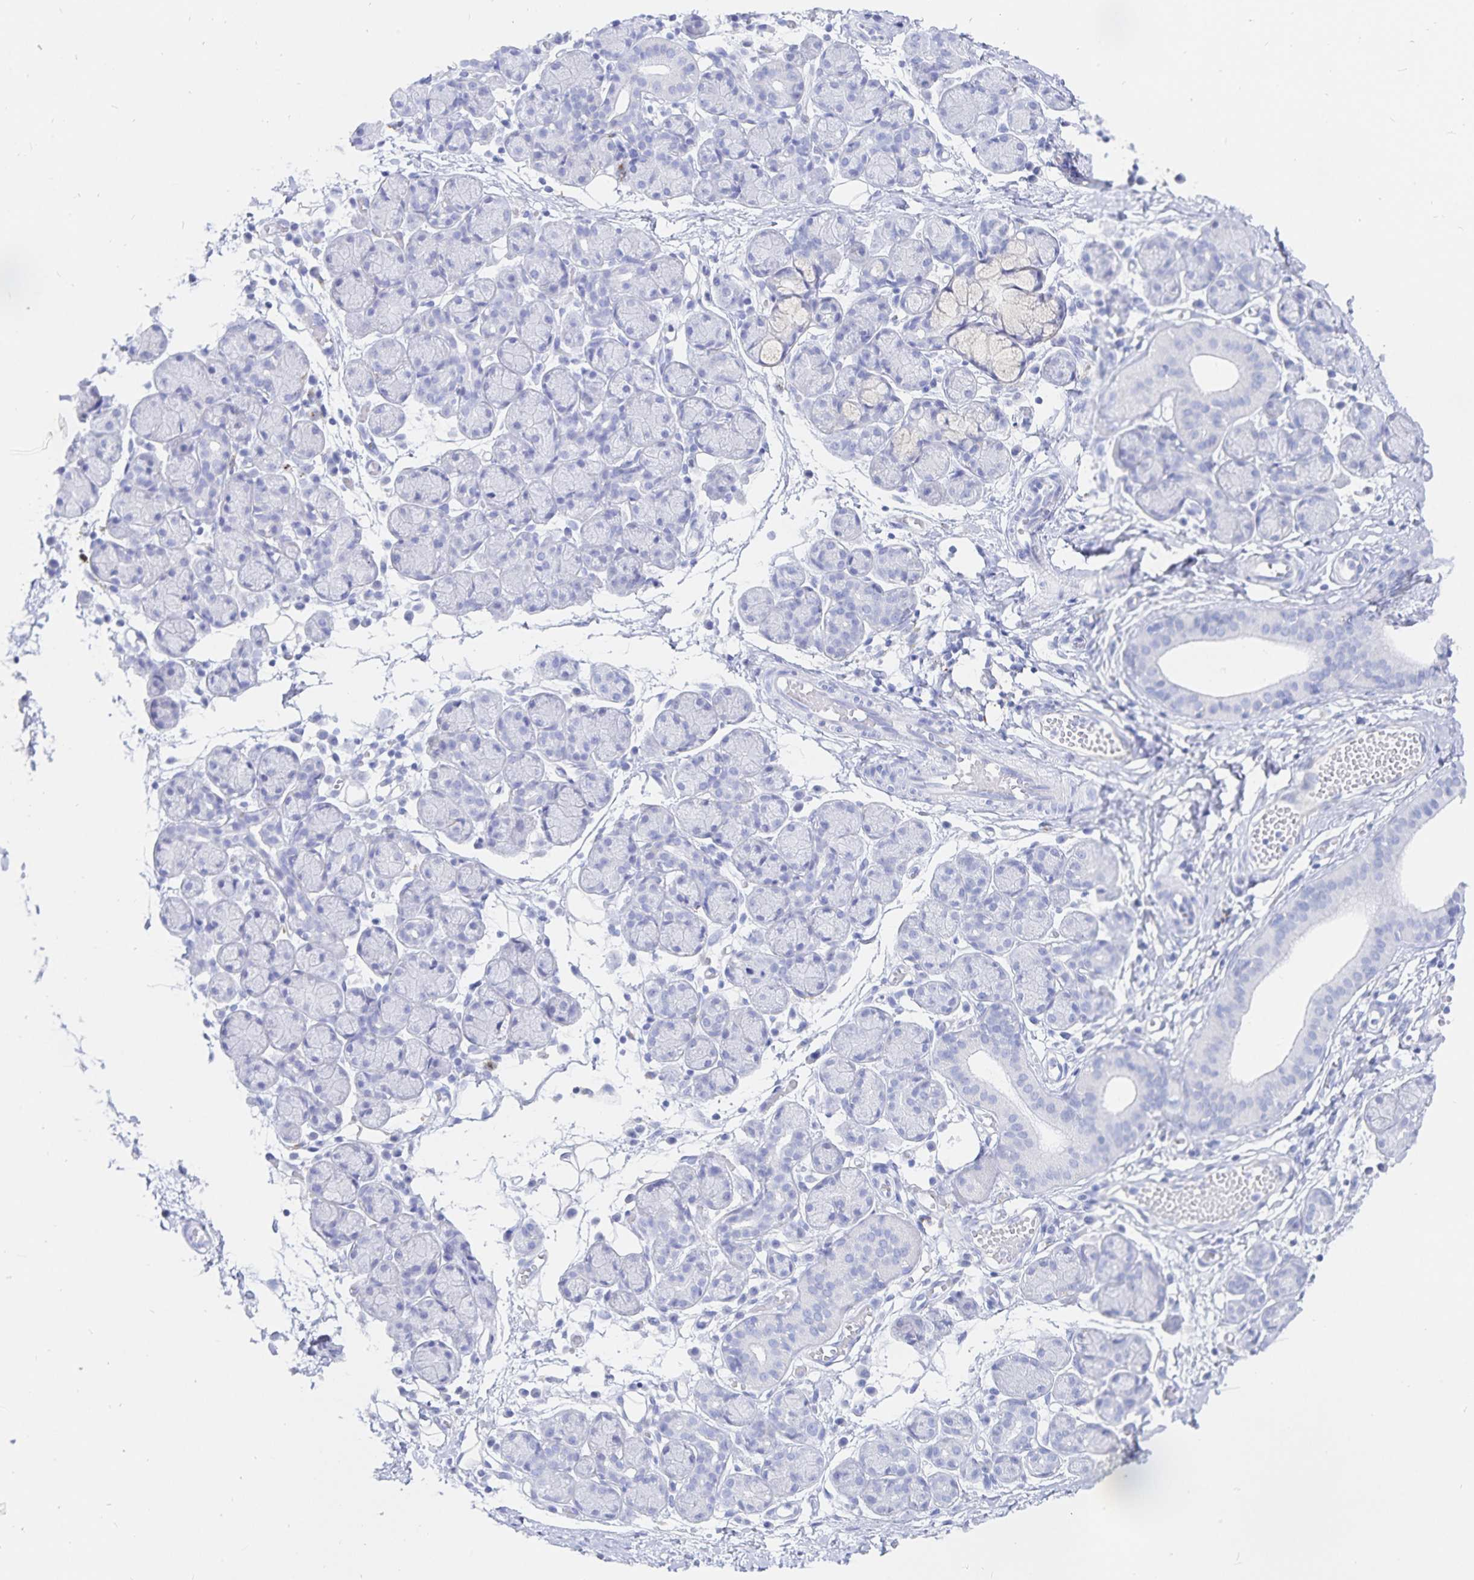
{"staining": {"intensity": "negative", "quantity": "none", "location": "none"}, "tissue": "salivary gland", "cell_type": "Glandular cells", "image_type": "normal", "snomed": [{"axis": "morphology", "description": "Normal tissue, NOS"}, {"axis": "morphology", "description": "Inflammation, NOS"}, {"axis": "topography", "description": "Lymph node"}, {"axis": "topography", "description": "Salivary gland"}], "caption": "This is an IHC image of normal human salivary gland. There is no positivity in glandular cells.", "gene": "INSL5", "patient": {"sex": "male", "age": 3}}